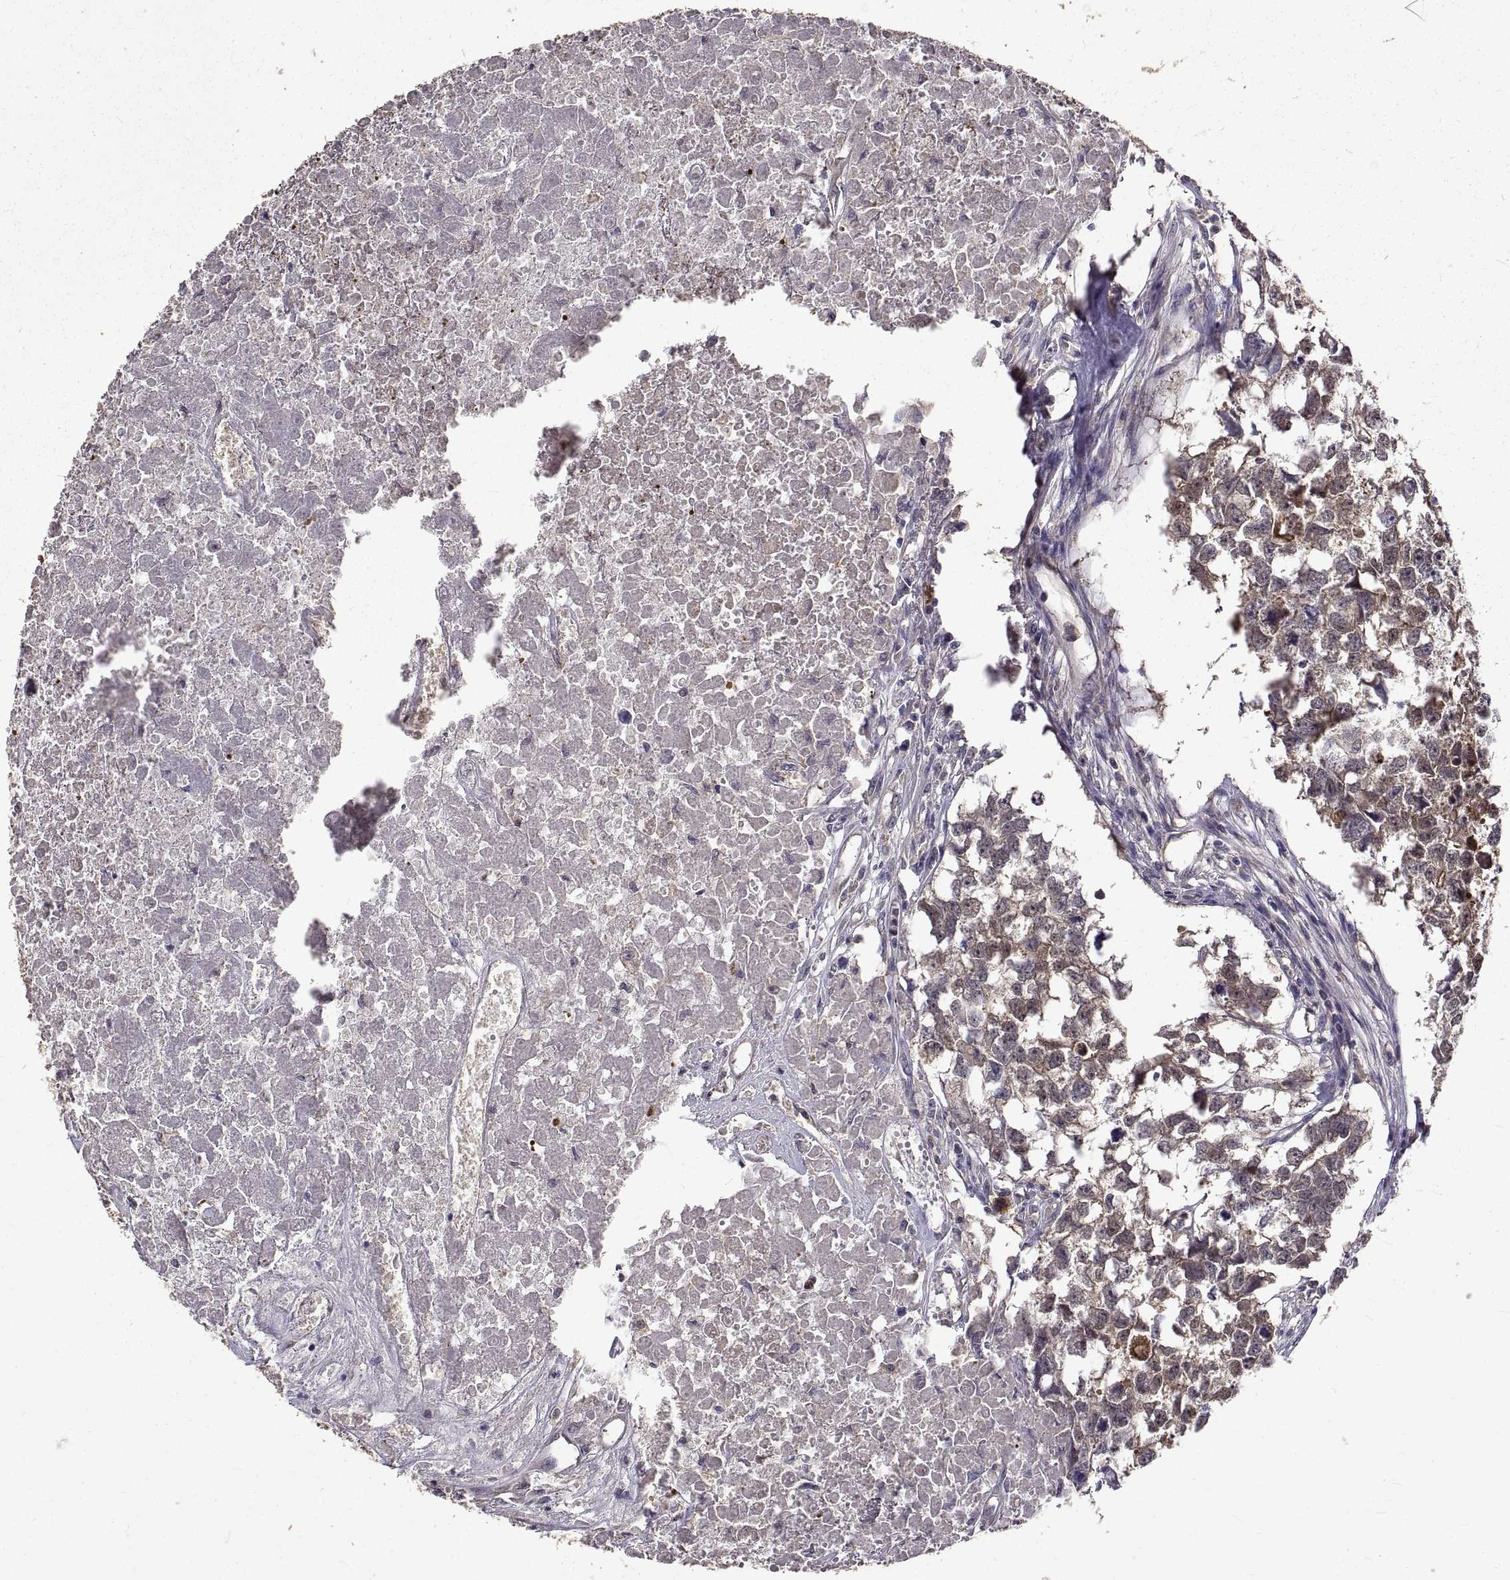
{"staining": {"intensity": "moderate", "quantity": "25%-75%", "location": "cytoplasmic/membranous"}, "tissue": "testis cancer", "cell_type": "Tumor cells", "image_type": "cancer", "snomed": [{"axis": "morphology", "description": "Carcinoma, Embryonal, NOS"}, {"axis": "morphology", "description": "Teratoma, malignant, NOS"}, {"axis": "topography", "description": "Testis"}], "caption": "Teratoma (malignant) (testis) was stained to show a protein in brown. There is medium levels of moderate cytoplasmic/membranous expression in about 25%-75% of tumor cells.", "gene": "PEA15", "patient": {"sex": "male", "age": 44}}